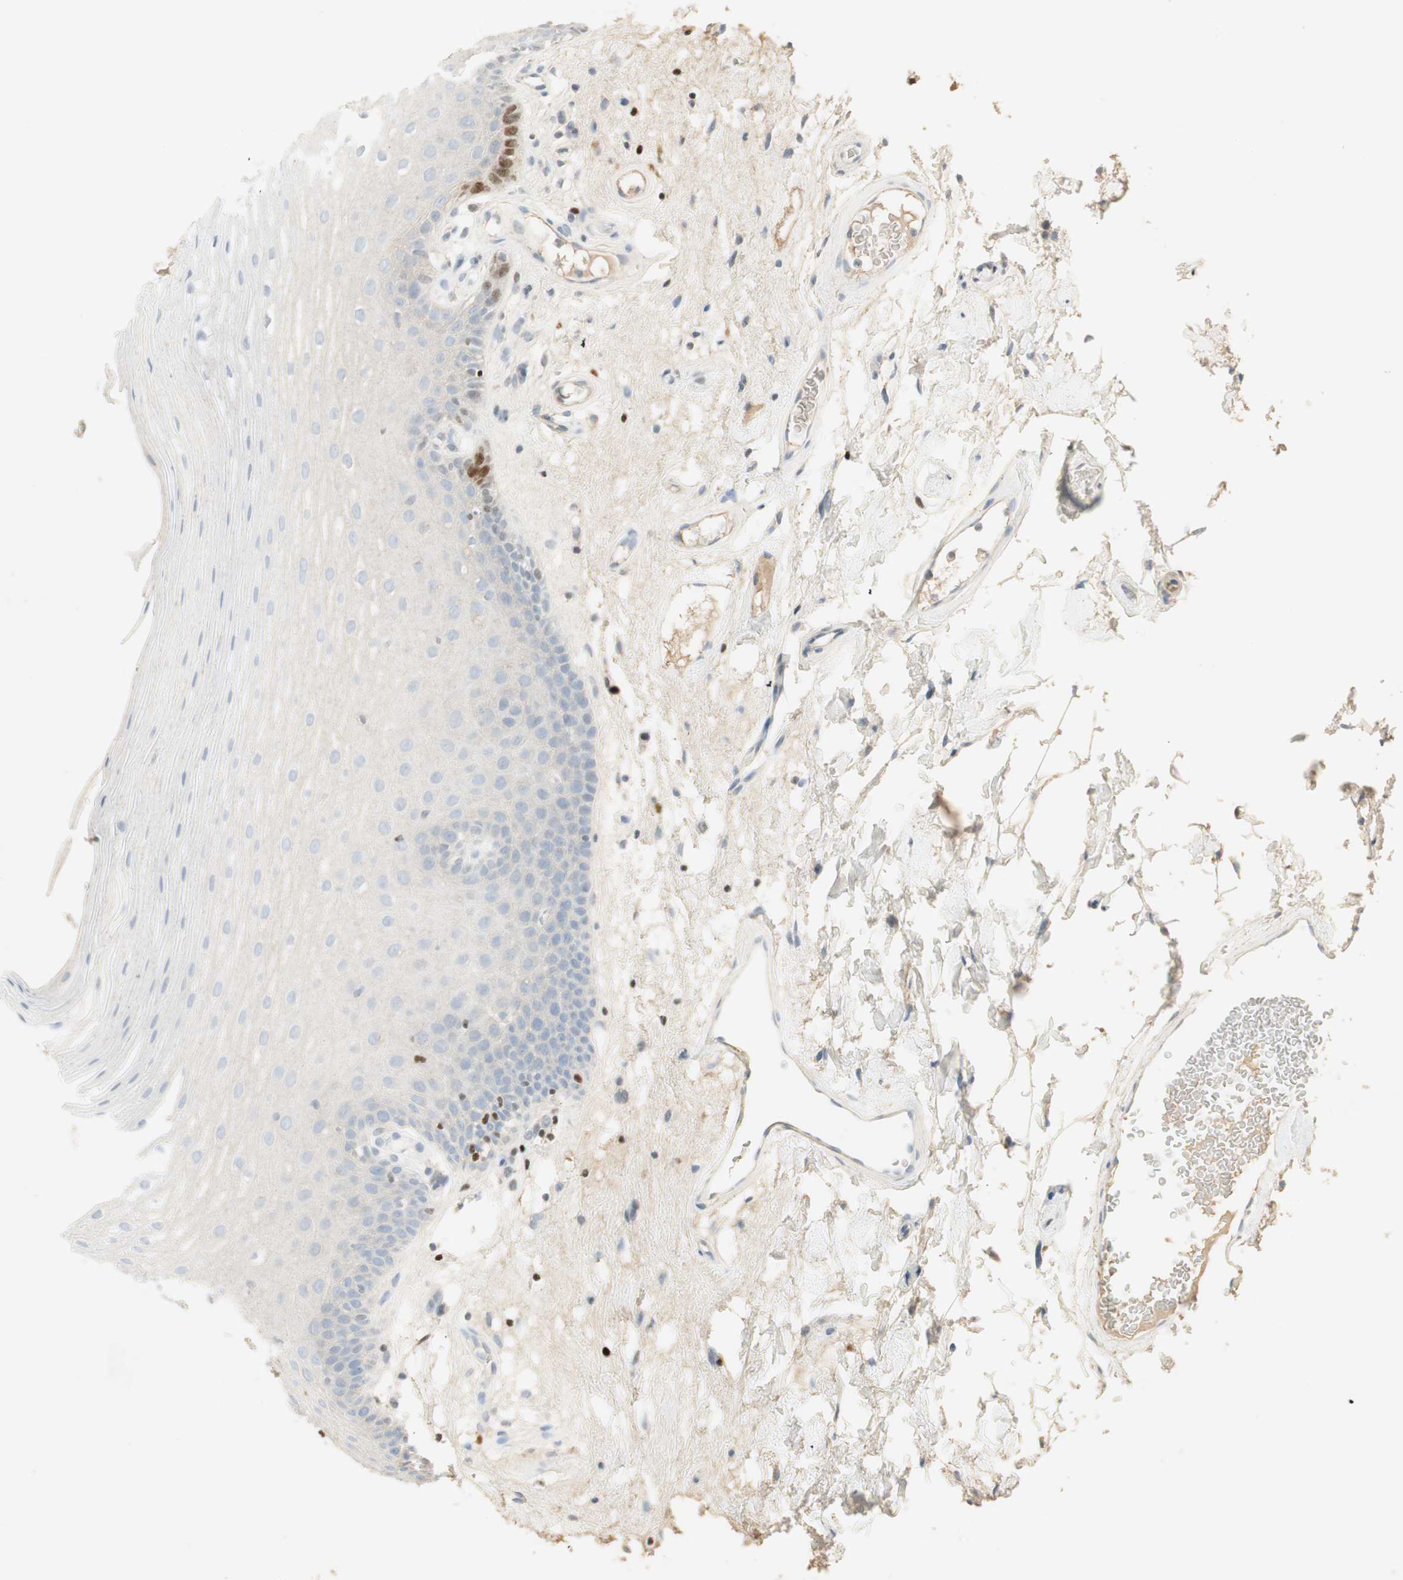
{"staining": {"intensity": "moderate", "quantity": "<25%", "location": "nuclear"}, "tissue": "oral mucosa", "cell_type": "Squamous epithelial cells", "image_type": "normal", "snomed": [{"axis": "morphology", "description": "Normal tissue, NOS"}, {"axis": "morphology", "description": "Squamous cell carcinoma, NOS"}, {"axis": "topography", "description": "Skeletal muscle"}, {"axis": "topography", "description": "Oral tissue"}], "caption": "Brown immunohistochemical staining in benign human oral mucosa reveals moderate nuclear staining in approximately <25% of squamous epithelial cells.", "gene": "RUNX2", "patient": {"sex": "male", "age": 71}}